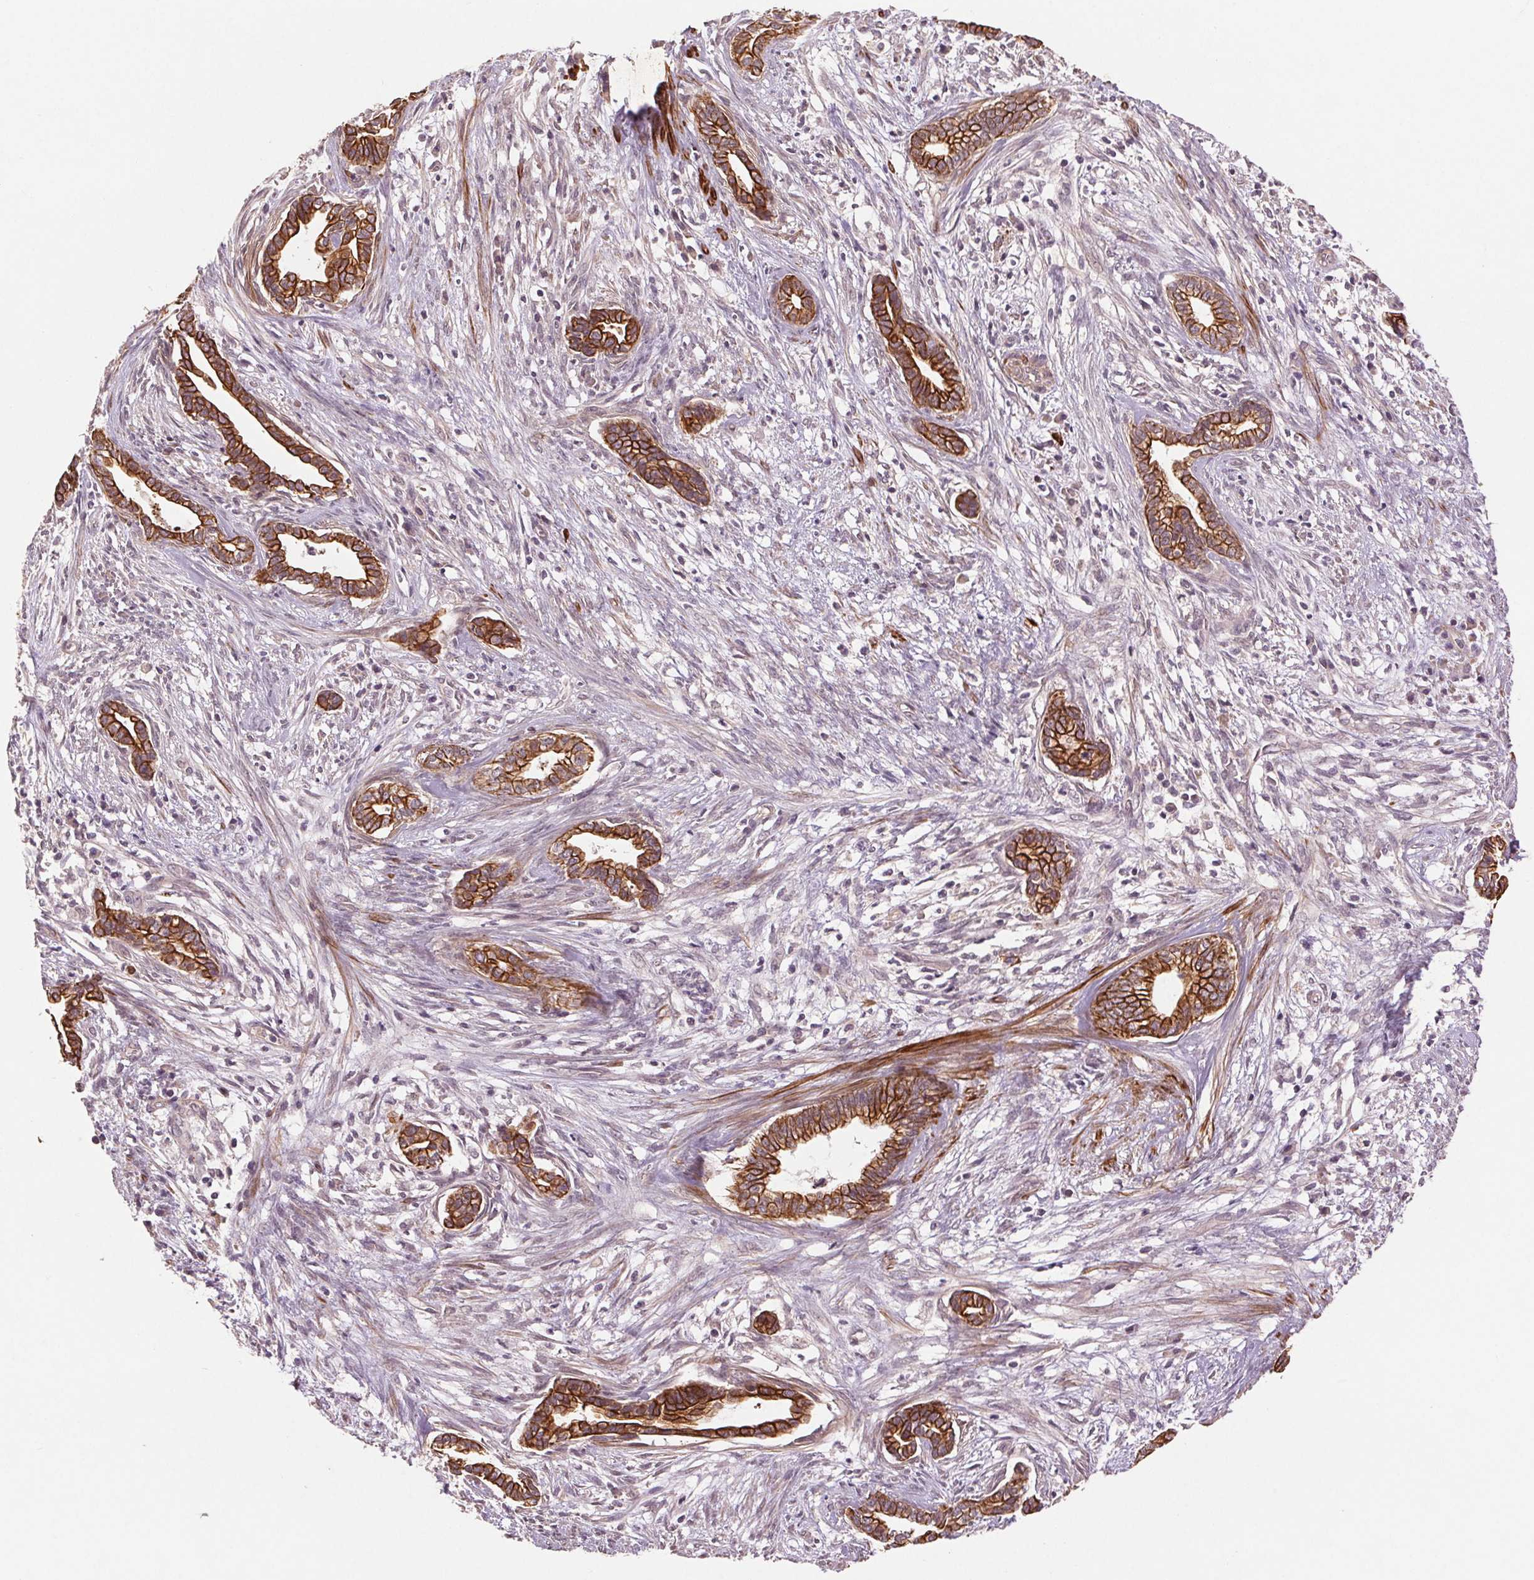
{"staining": {"intensity": "strong", "quantity": ">75%", "location": "cytoplasmic/membranous"}, "tissue": "cervical cancer", "cell_type": "Tumor cells", "image_type": "cancer", "snomed": [{"axis": "morphology", "description": "Adenocarcinoma, NOS"}, {"axis": "topography", "description": "Cervix"}], "caption": "Approximately >75% of tumor cells in human cervical cancer exhibit strong cytoplasmic/membranous protein positivity as visualized by brown immunohistochemical staining.", "gene": "SMLR1", "patient": {"sex": "female", "age": 62}}